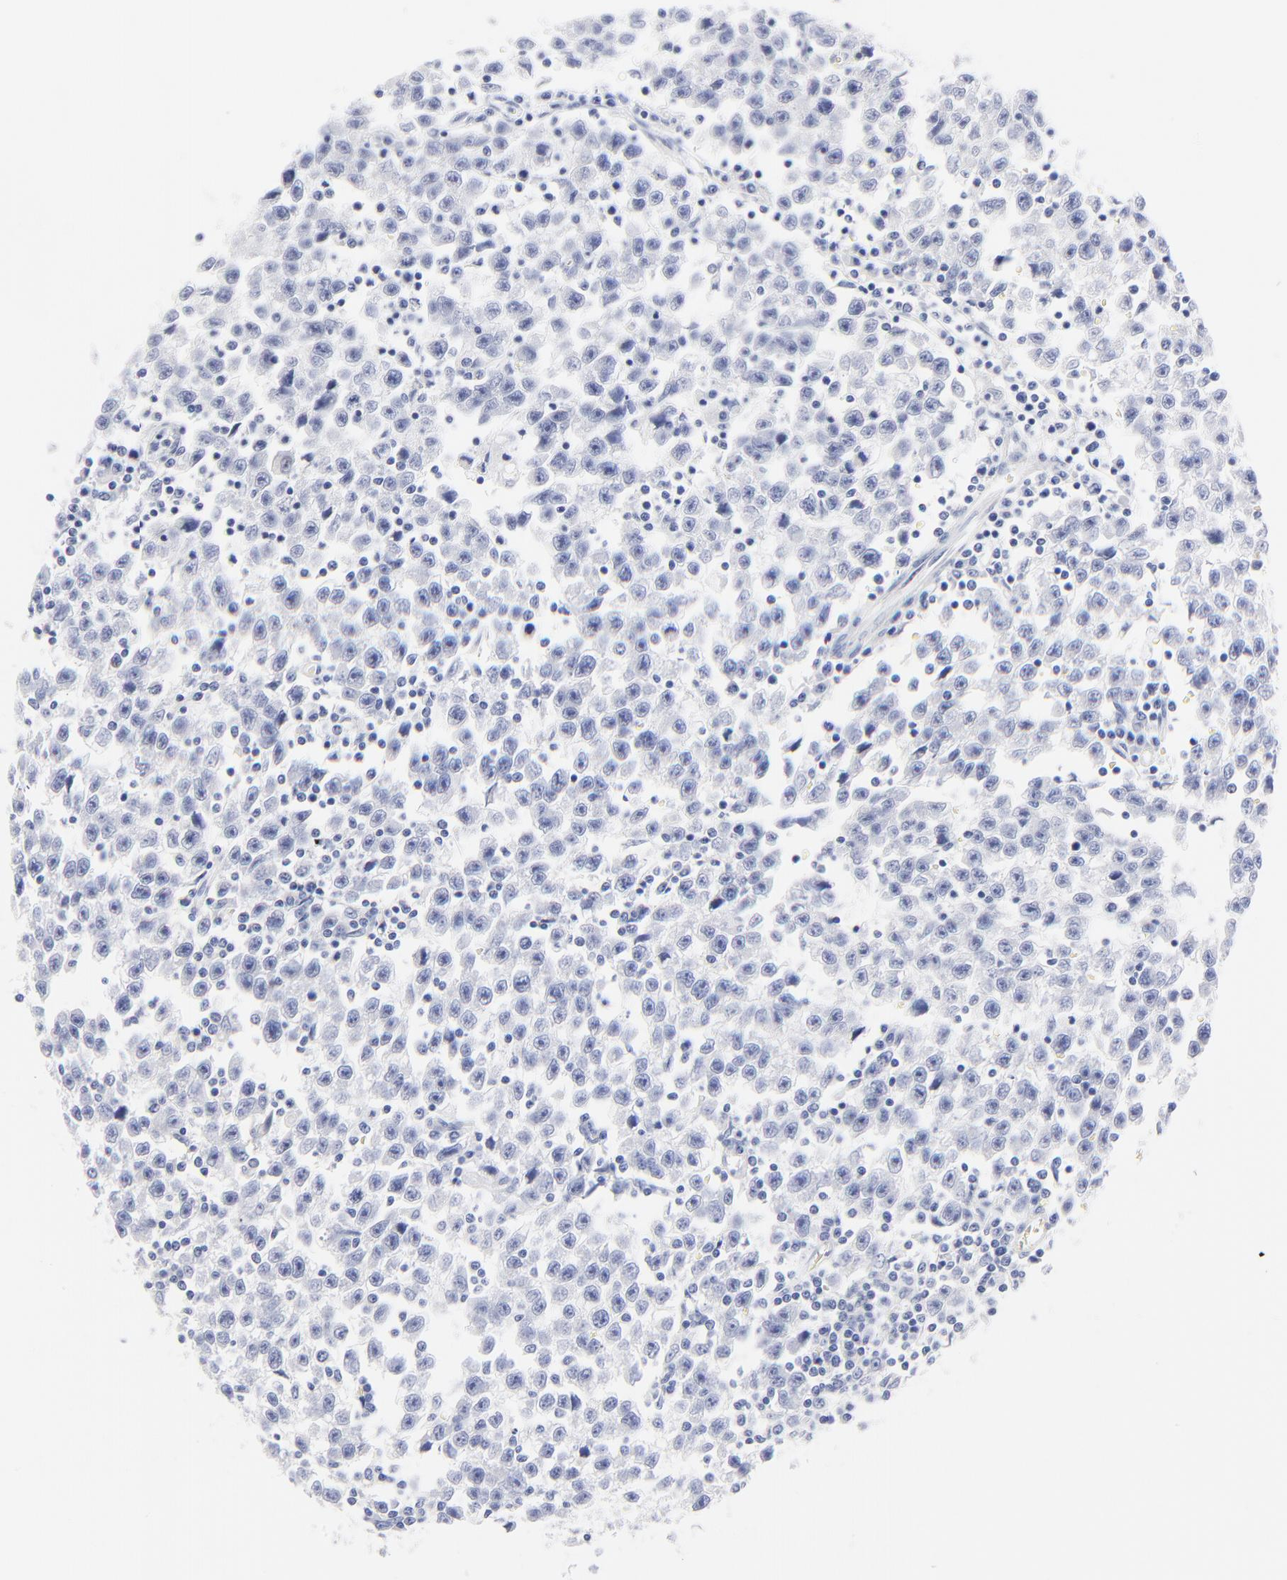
{"staining": {"intensity": "negative", "quantity": "none", "location": "none"}, "tissue": "testis cancer", "cell_type": "Tumor cells", "image_type": "cancer", "snomed": [{"axis": "morphology", "description": "Seminoma, NOS"}, {"axis": "topography", "description": "Testis"}], "caption": "The IHC micrograph has no significant positivity in tumor cells of seminoma (testis) tissue.", "gene": "PSD3", "patient": {"sex": "male", "age": 35}}